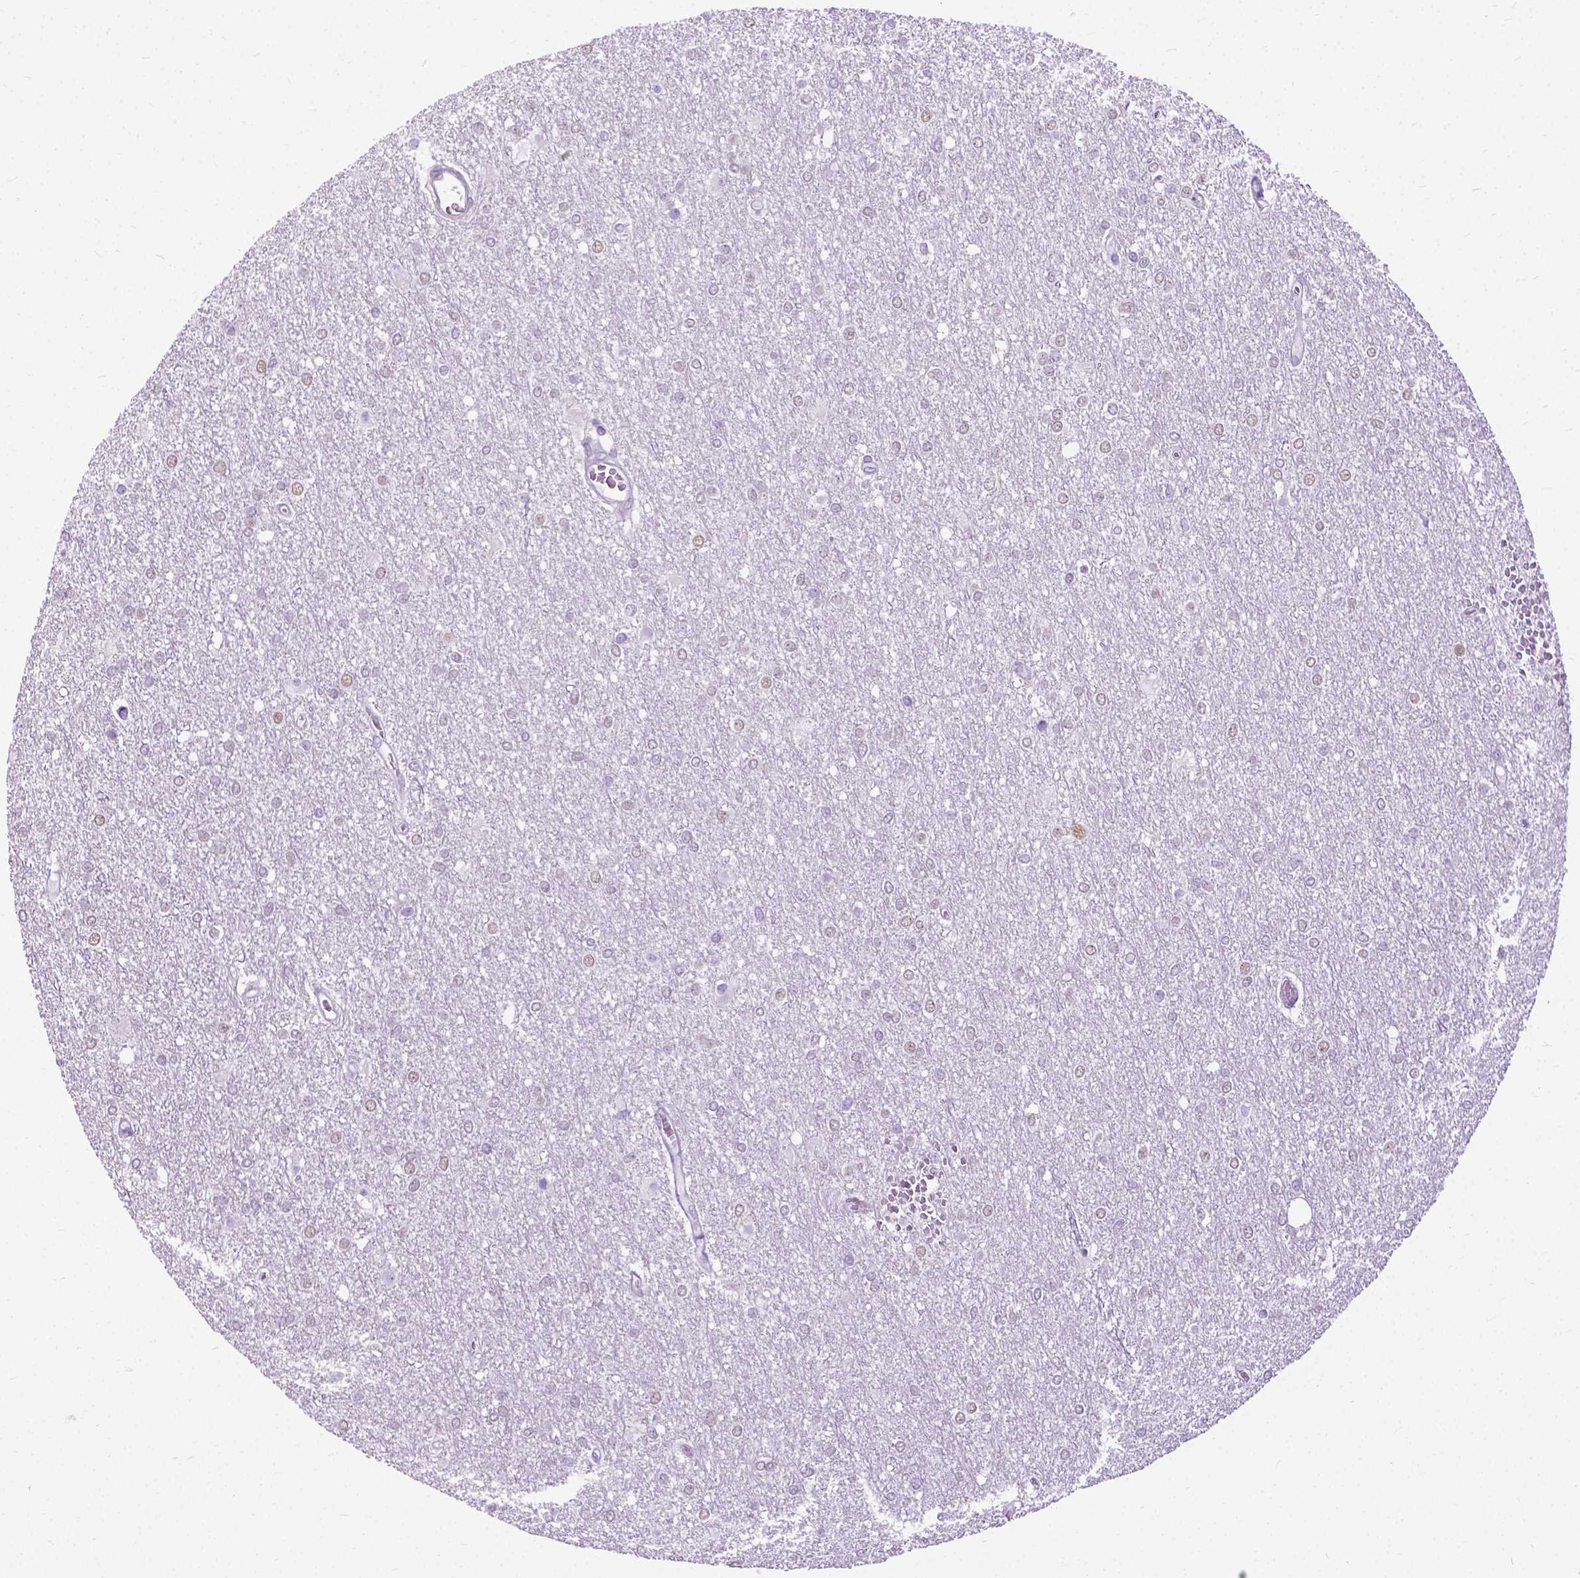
{"staining": {"intensity": "weak", "quantity": "25%-75%", "location": "nuclear"}, "tissue": "glioma", "cell_type": "Tumor cells", "image_type": "cancer", "snomed": [{"axis": "morphology", "description": "Glioma, malignant, High grade"}, {"axis": "topography", "description": "Brain"}], "caption": "The micrograph reveals a brown stain indicating the presence of a protein in the nuclear of tumor cells in glioma.", "gene": "APCDD1L", "patient": {"sex": "female", "age": 61}}